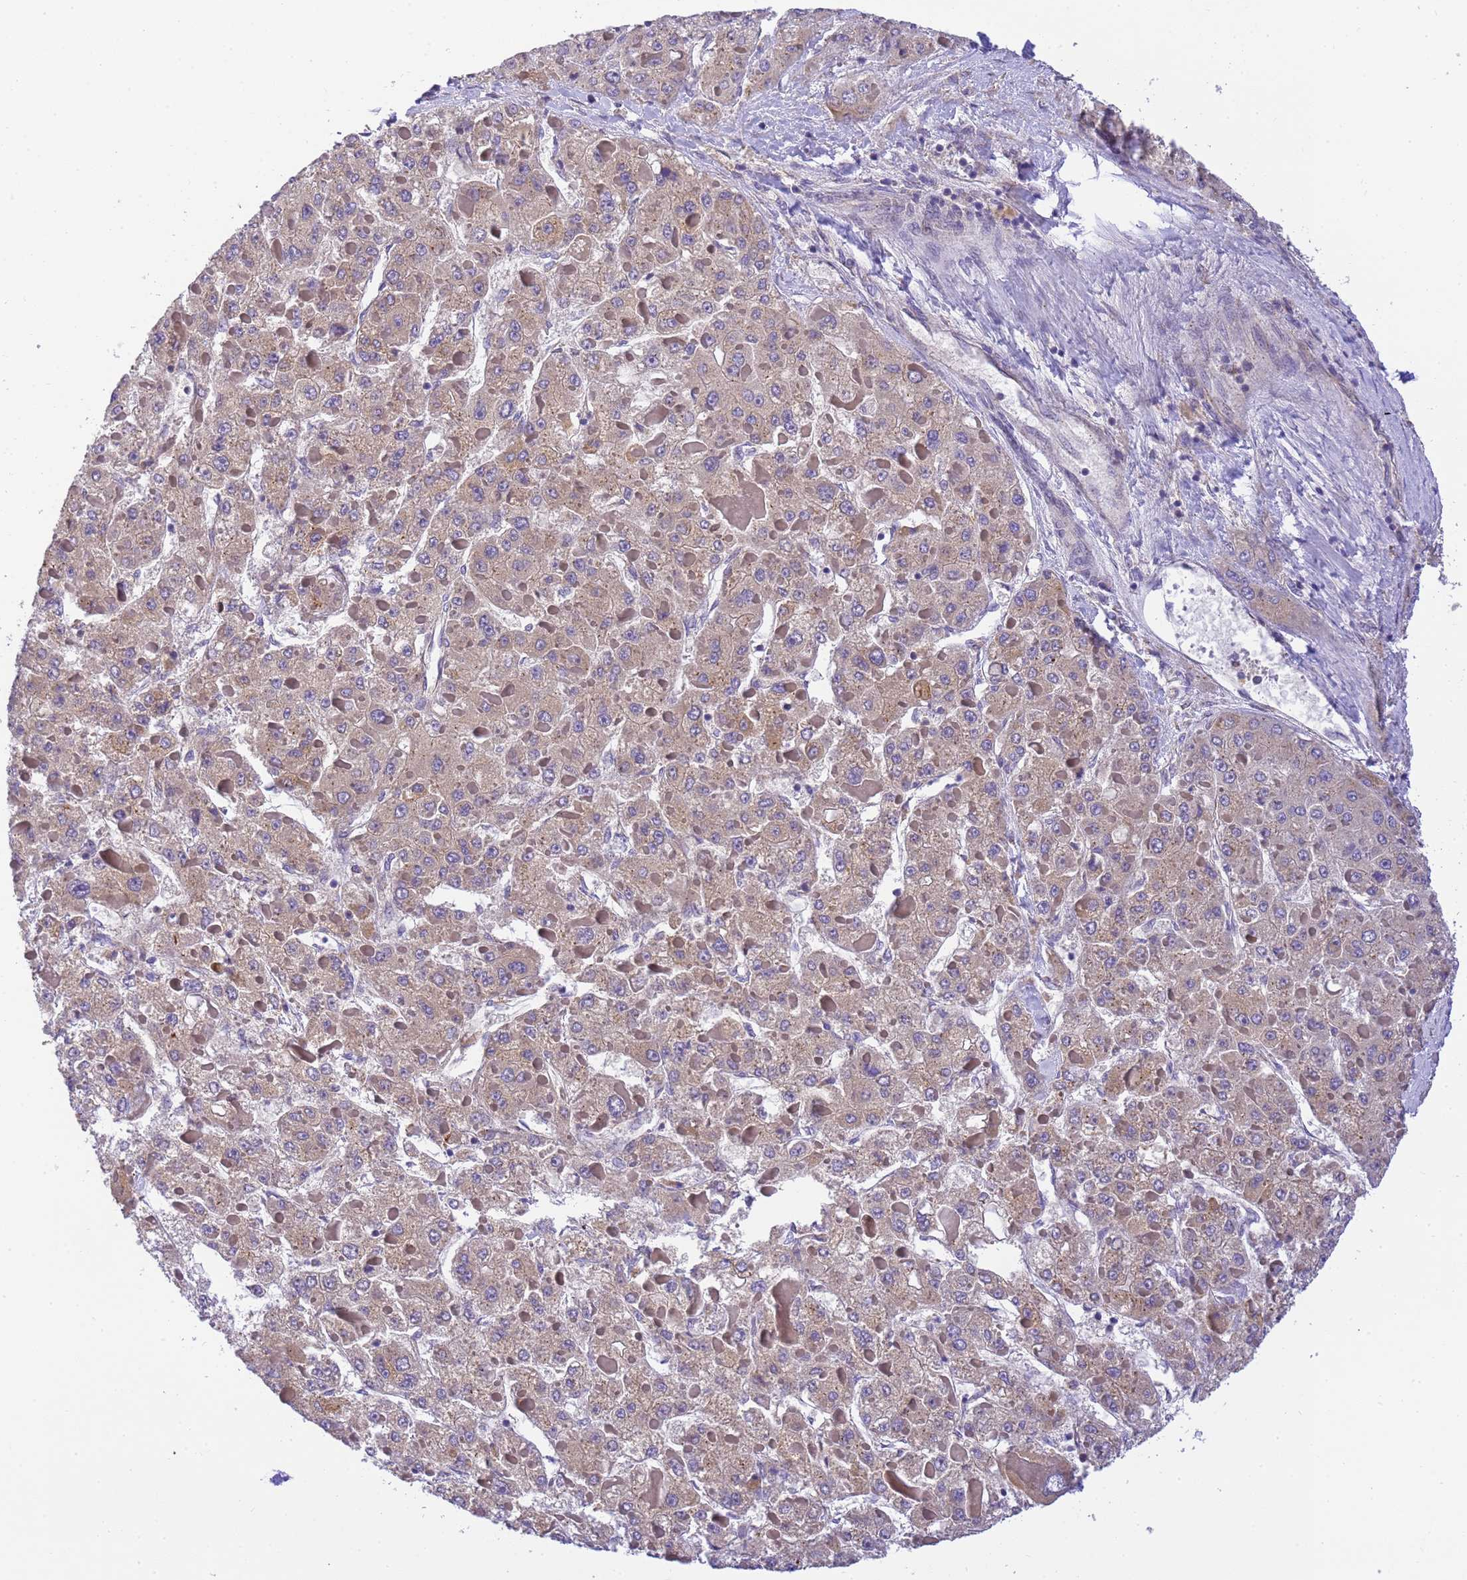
{"staining": {"intensity": "weak", "quantity": ">75%", "location": "cytoplasmic/membranous"}, "tissue": "liver cancer", "cell_type": "Tumor cells", "image_type": "cancer", "snomed": [{"axis": "morphology", "description": "Carcinoma, Hepatocellular, NOS"}, {"axis": "topography", "description": "Liver"}], "caption": "Immunohistochemistry photomicrograph of human liver cancer (hepatocellular carcinoma) stained for a protein (brown), which displays low levels of weak cytoplasmic/membranous positivity in about >75% of tumor cells.", "gene": "RHBDD3", "patient": {"sex": "female", "age": 73}}